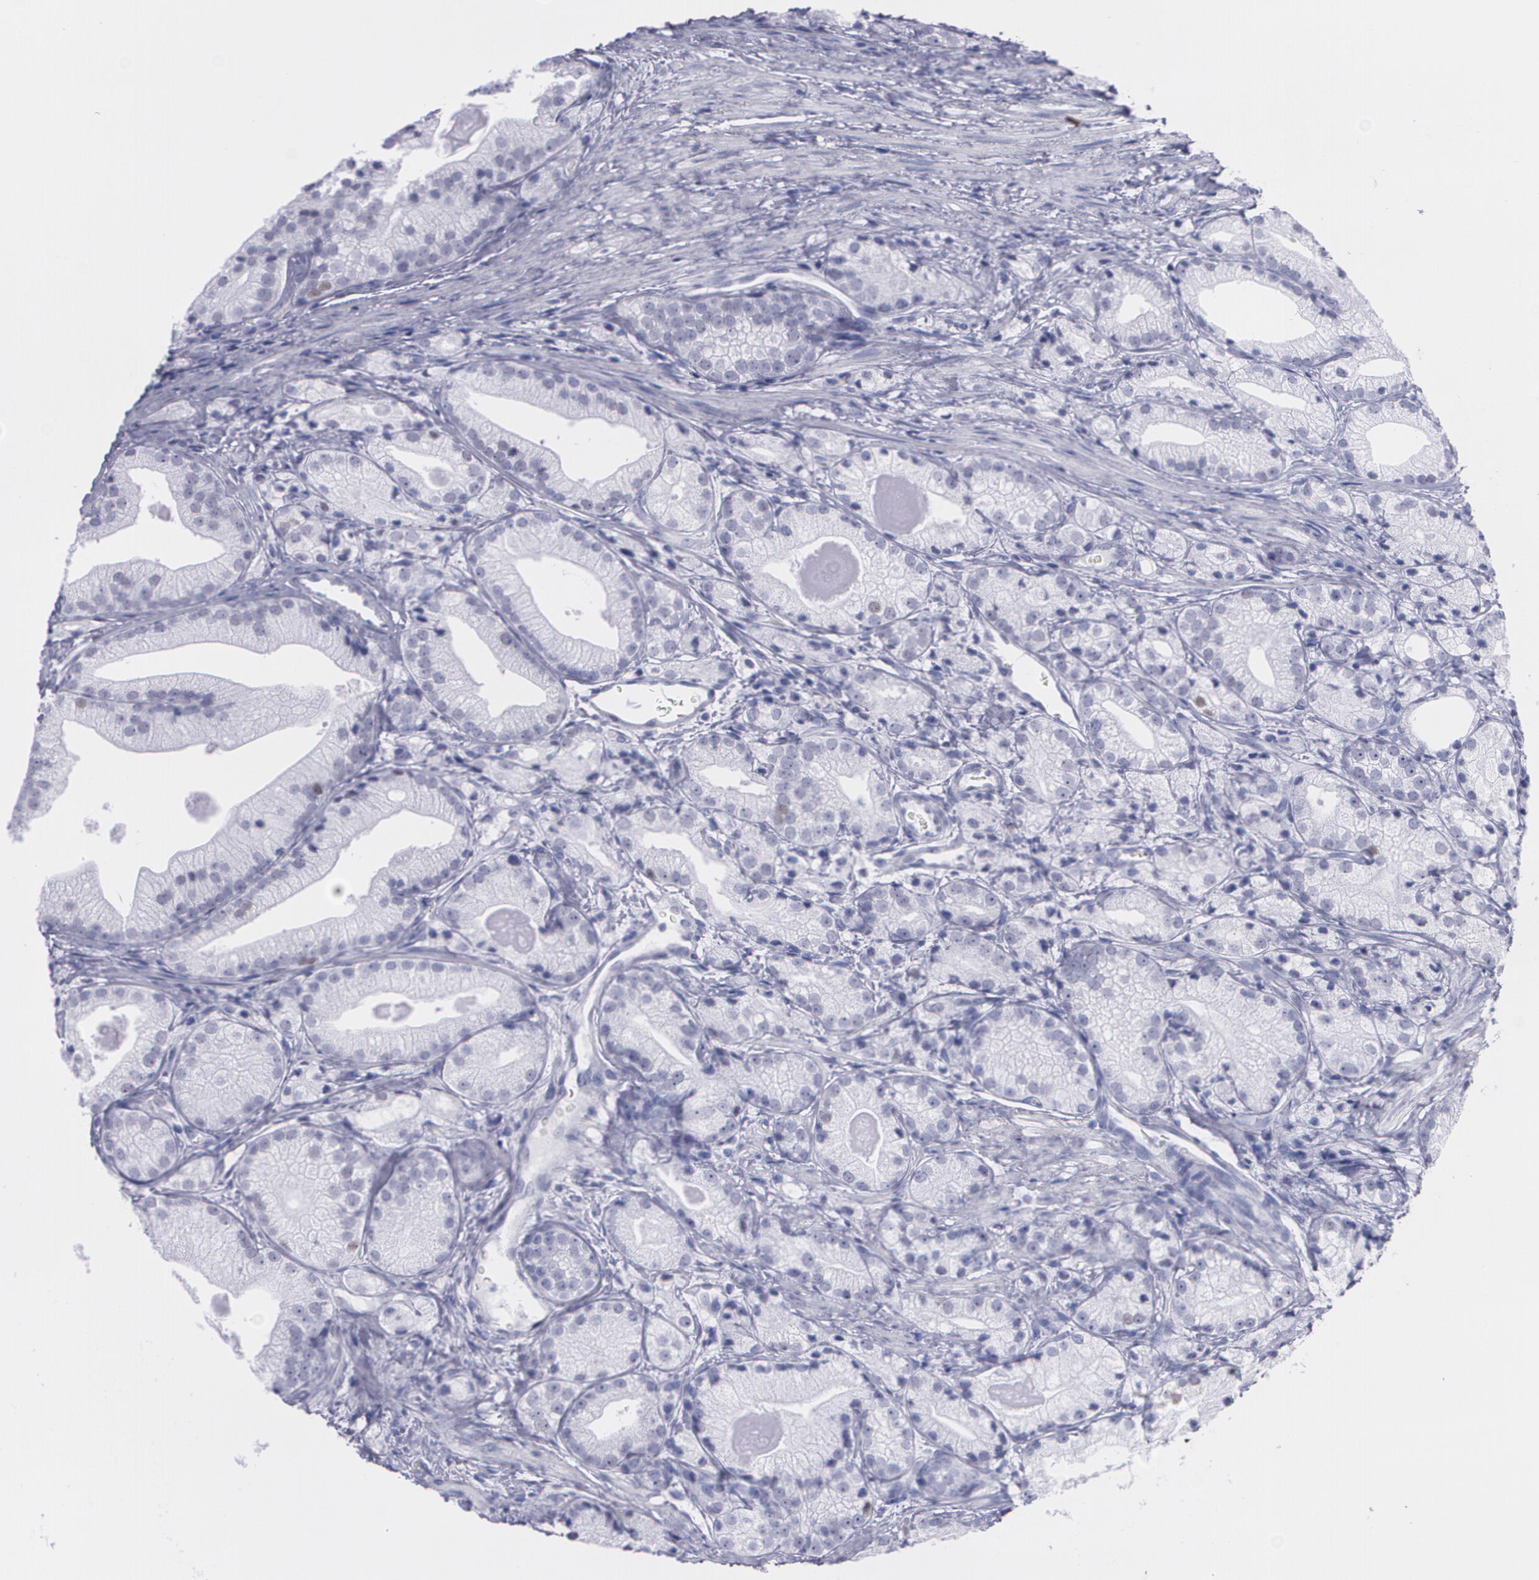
{"staining": {"intensity": "negative", "quantity": "none", "location": "none"}, "tissue": "prostate cancer", "cell_type": "Tumor cells", "image_type": "cancer", "snomed": [{"axis": "morphology", "description": "Adenocarcinoma, Low grade"}, {"axis": "topography", "description": "Prostate"}], "caption": "High magnification brightfield microscopy of prostate cancer stained with DAB (brown) and counterstained with hematoxylin (blue): tumor cells show no significant positivity.", "gene": "TP53", "patient": {"sex": "male", "age": 69}}